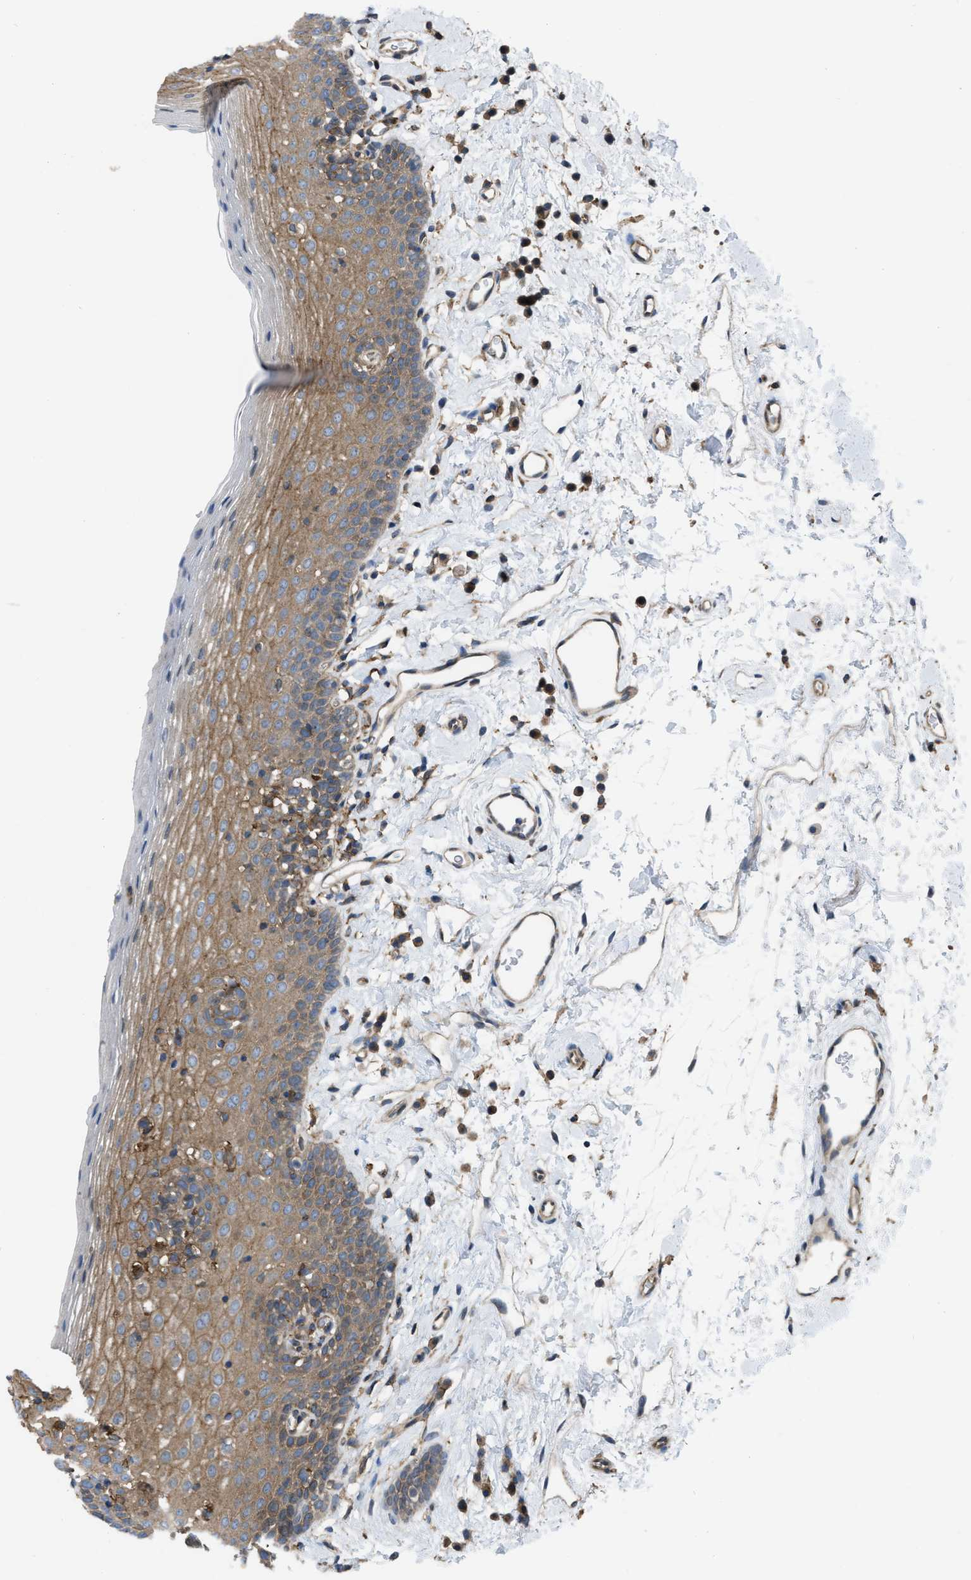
{"staining": {"intensity": "moderate", "quantity": ">75%", "location": "cytoplasmic/membranous"}, "tissue": "oral mucosa", "cell_type": "Squamous epithelial cells", "image_type": "normal", "snomed": [{"axis": "morphology", "description": "Normal tissue, NOS"}, {"axis": "topography", "description": "Oral tissue"}], "caption": "Immunohistochemical staining of benign human oral mucosa reveals moderate cytoplasmic/membranous protein positivity in about >75% of squamous epithelial cells.", "gene": "MYO18A", "patient": {"sex": "male", "age": 66}}